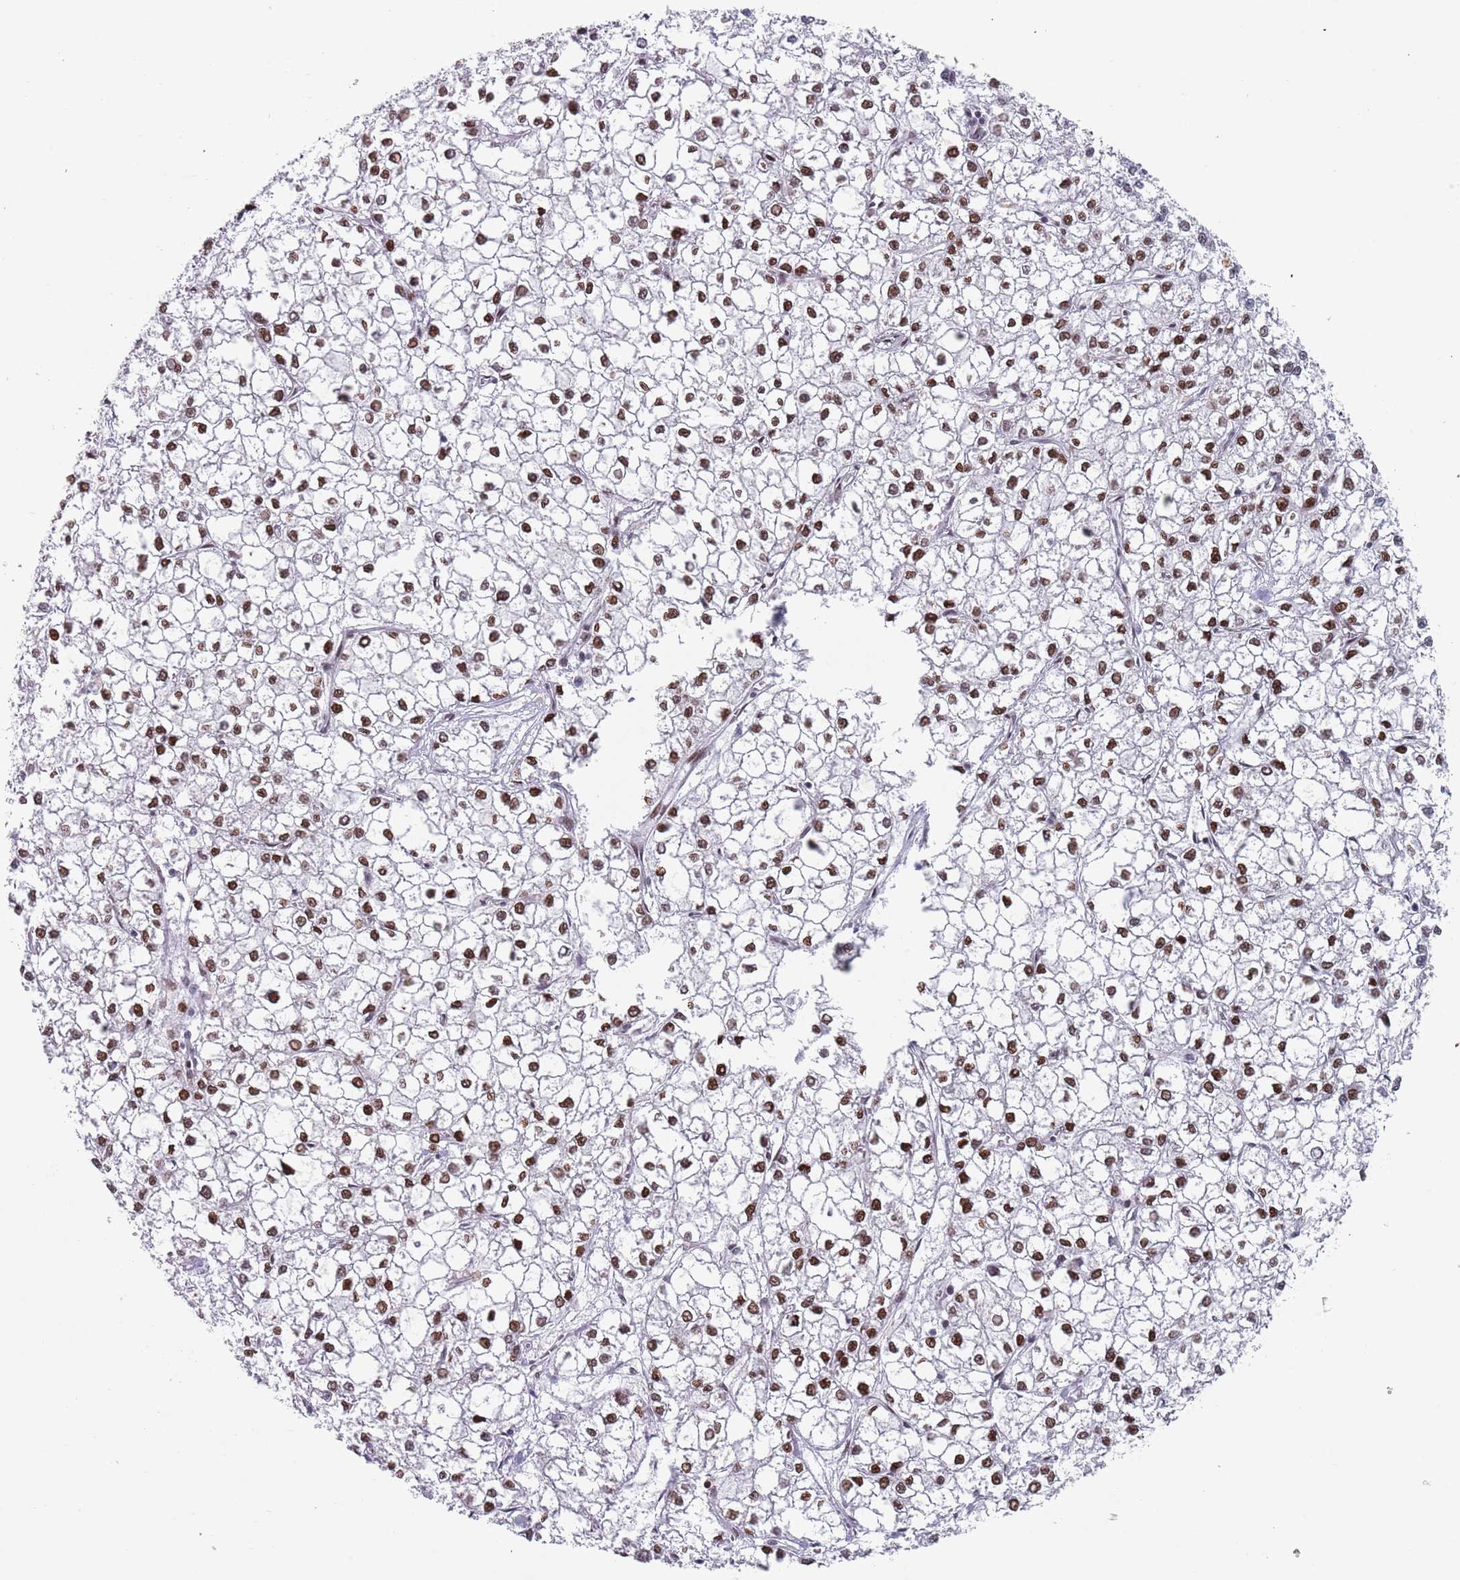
{"staining": {"intensity": "moderate", "quantity": ">75%", "location": "nuclear"}, "tissue": "liver cancer", "cell_type": "Tumor cells", "image_type": "cancer", "snomed": [{"axis": "morphology", "description": "Carcinoma, Hepatocellular, NOS"}, {"axis": "topography", "description": "Liver"}], "caption": "Liver hepatocellular carcinoma stained with a brown dye reveals moderate nuclear positive expression in about >75% of tumor cells.", "gene": "MFSD12", "patient": {"sex": "female", "age": 43}}